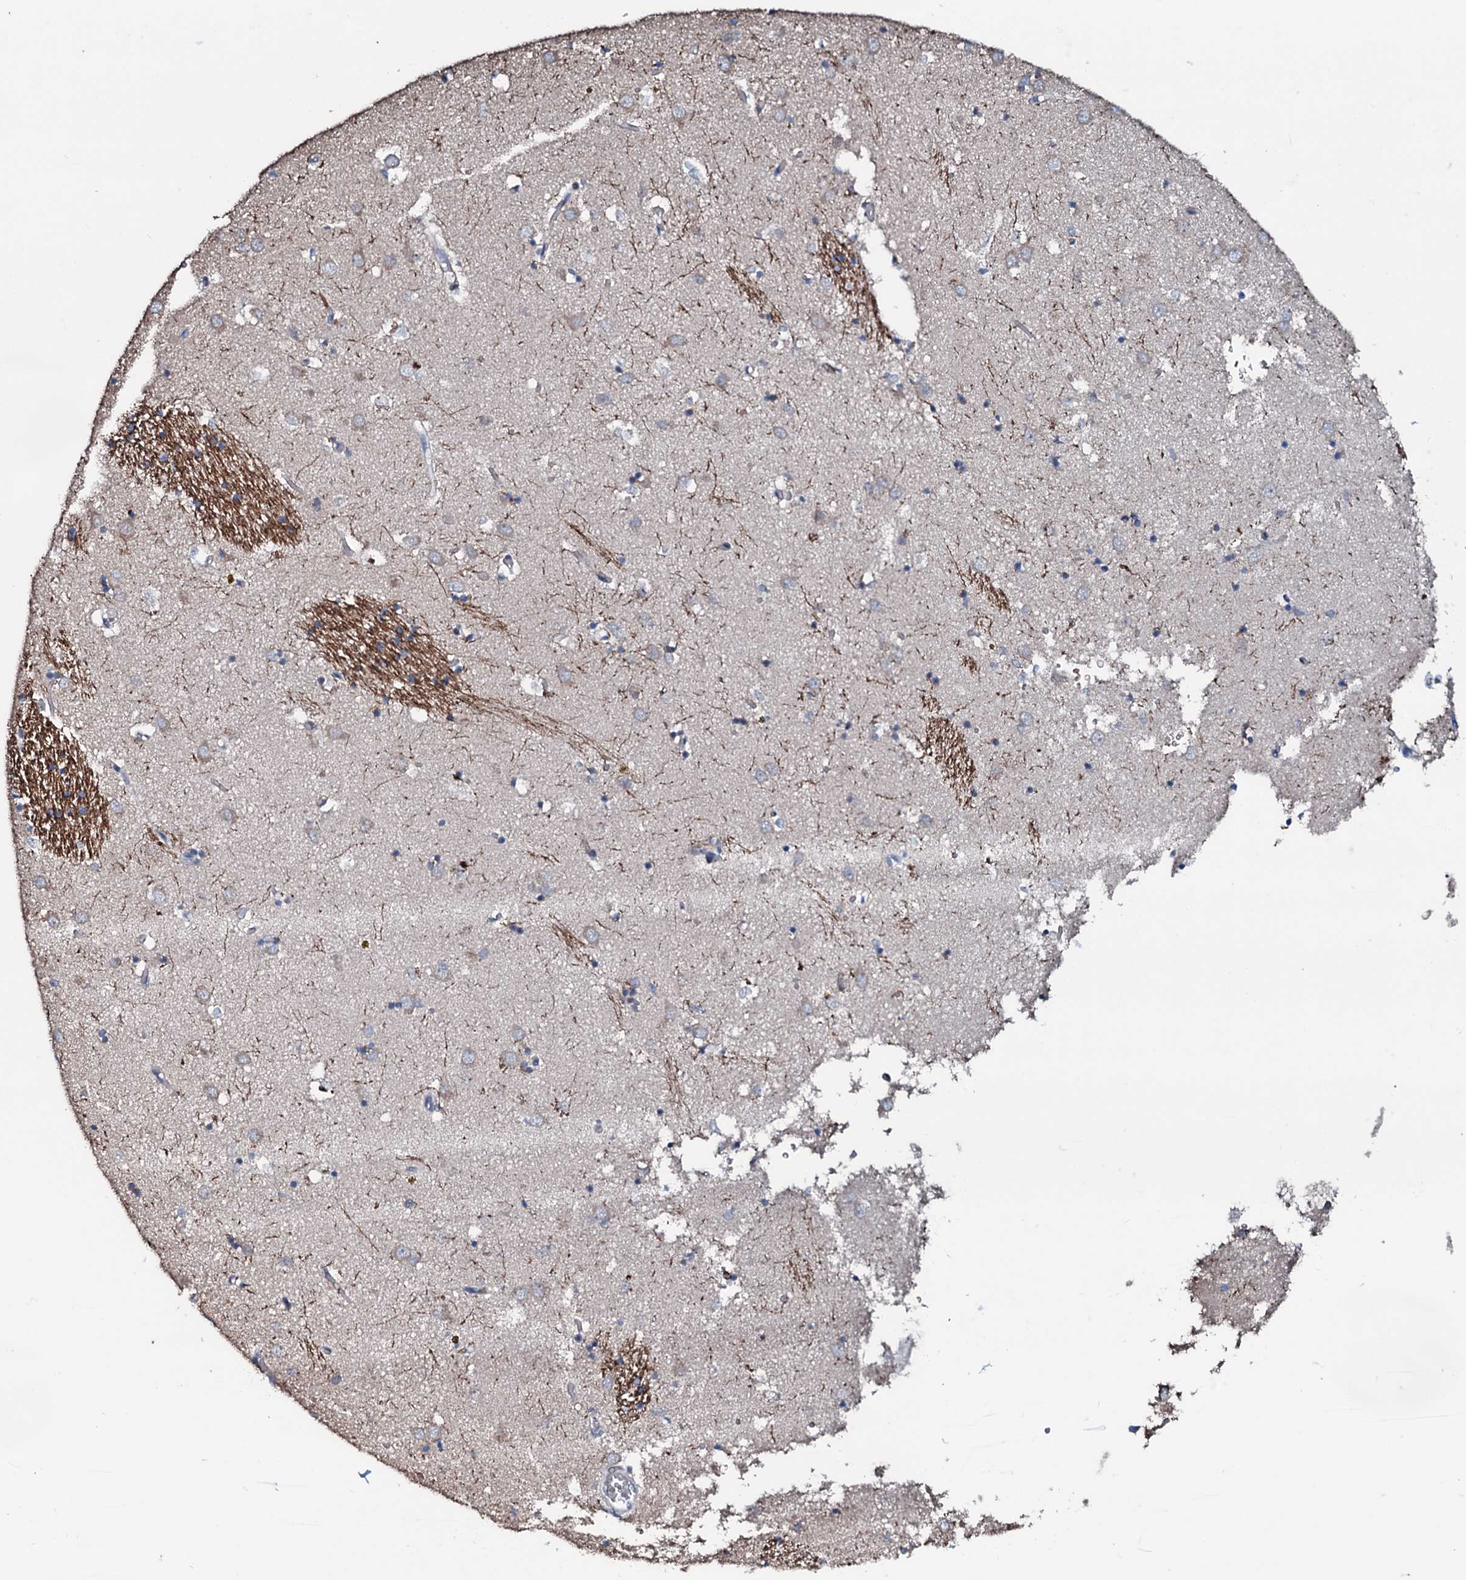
{"staining": {"intensity": "moderate", "quantity": "<25%", "location": "cytoplasmic/membranous"}, "tissue": "caudate", "cell_type": "Glial cells", "image_type": "normal", "snomed": [{"axis": "morphology", "description": "Normal tissue, NOS"}, {"axis": "topography", "description": "Lateral ventricle wall"}], "caption": "Moderate cytoplasmic/membranous protein staining is identified in about <25% of glial cells in caudate. The staining was performed using DAB (3,3'-diaminobenzidine) to visualize the protein expression in brown, while the nuclei were stained in blue with hematoxylin (Magnification: 20x).", "gene": "OGFOD2", "patient": {"sex": "male", "age": 70}}